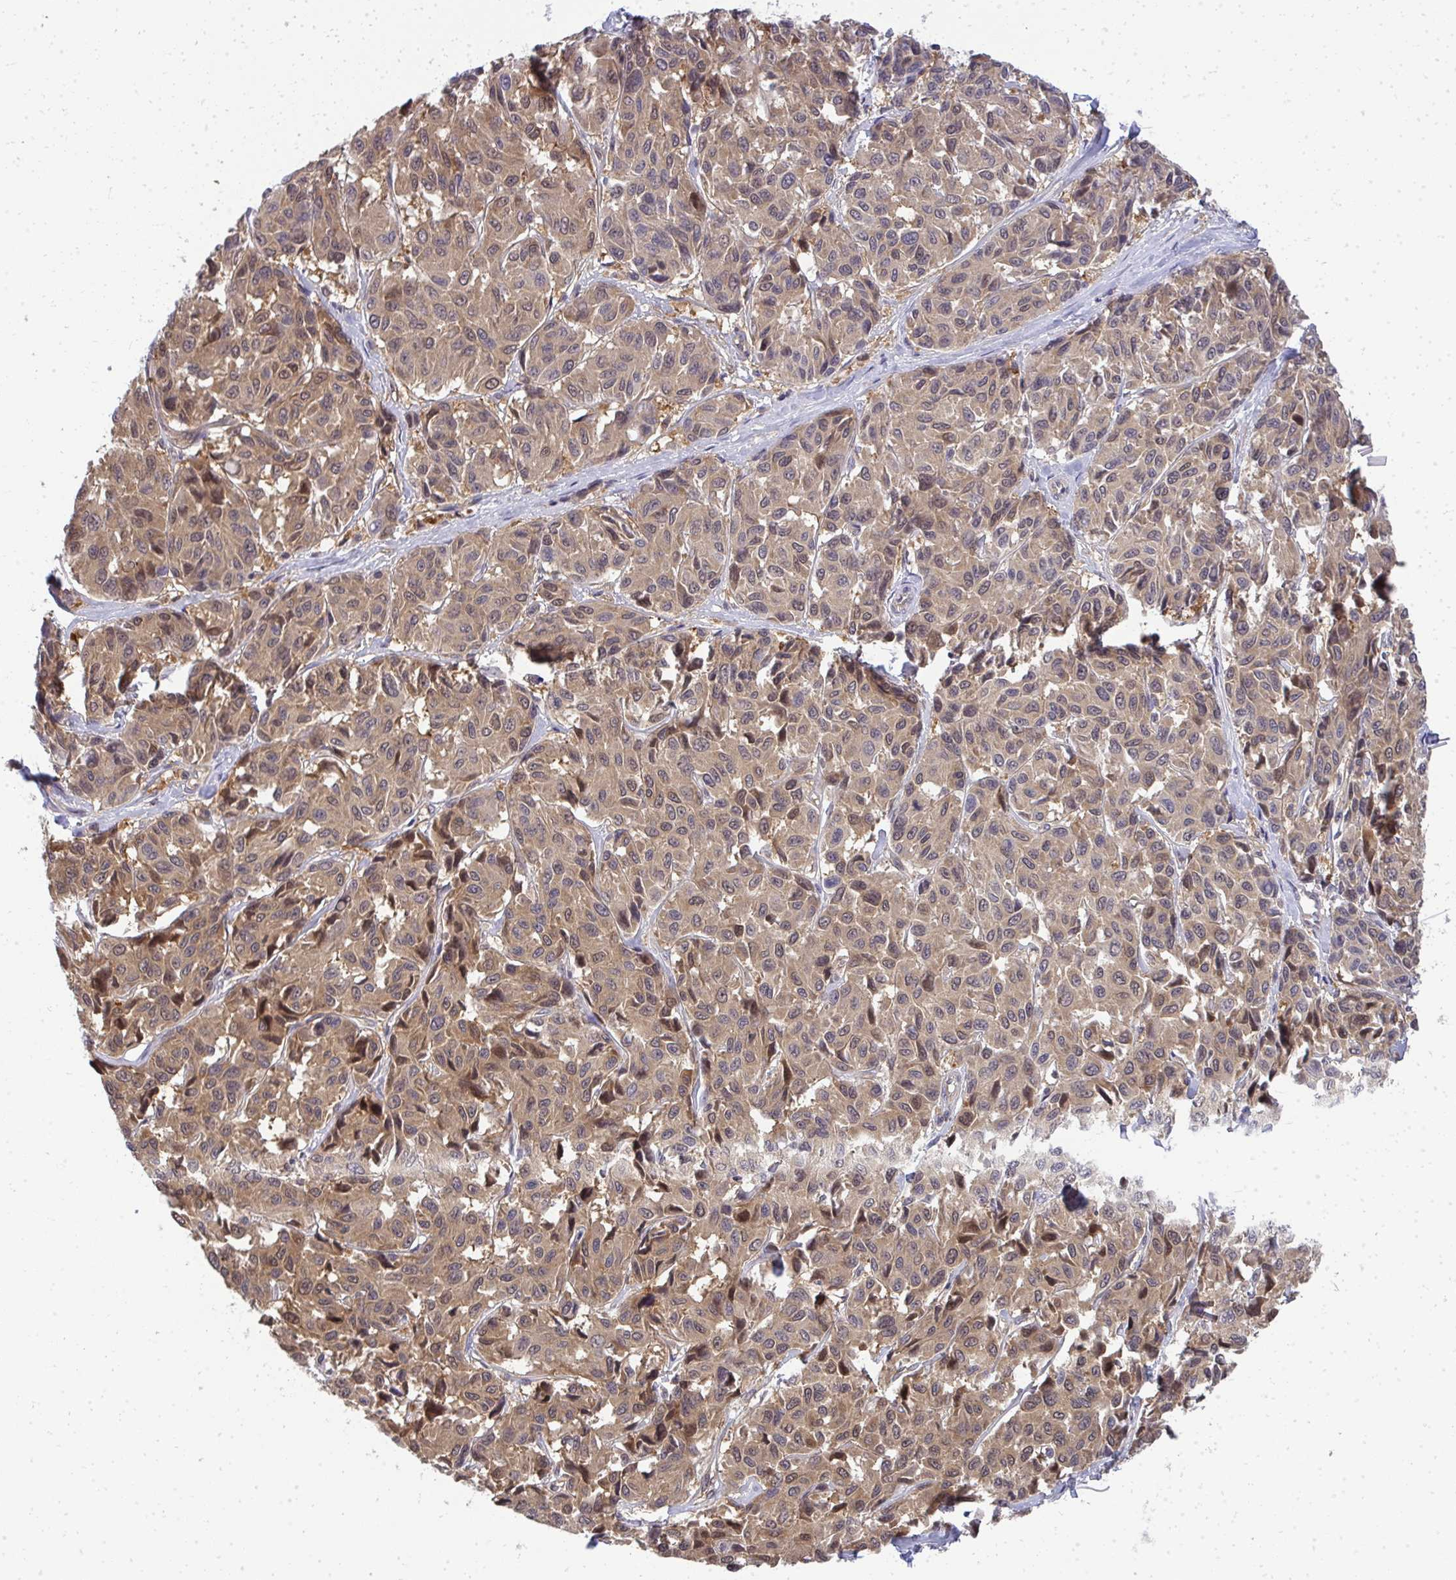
{"staining": {"intensity": "weak", "quantity": ">75%", "location": "cytoplasmic/membranous"}, "tissue": "melanoma", "cell_type": "Tumor cells", "image_type": "cancer", "snomed": [{"axis": "morphology", "description": "Malignant melanoma, NOS"}, {"axis": "topography", "description": "Skin"}], "caption": "A histopathology image of human melanoma stained for a protein shows weak cytoplasmic/membranous brown staining in tumor cells.", "gene": "HDHD2", "patient": {"sex": "female", "age": 66}}